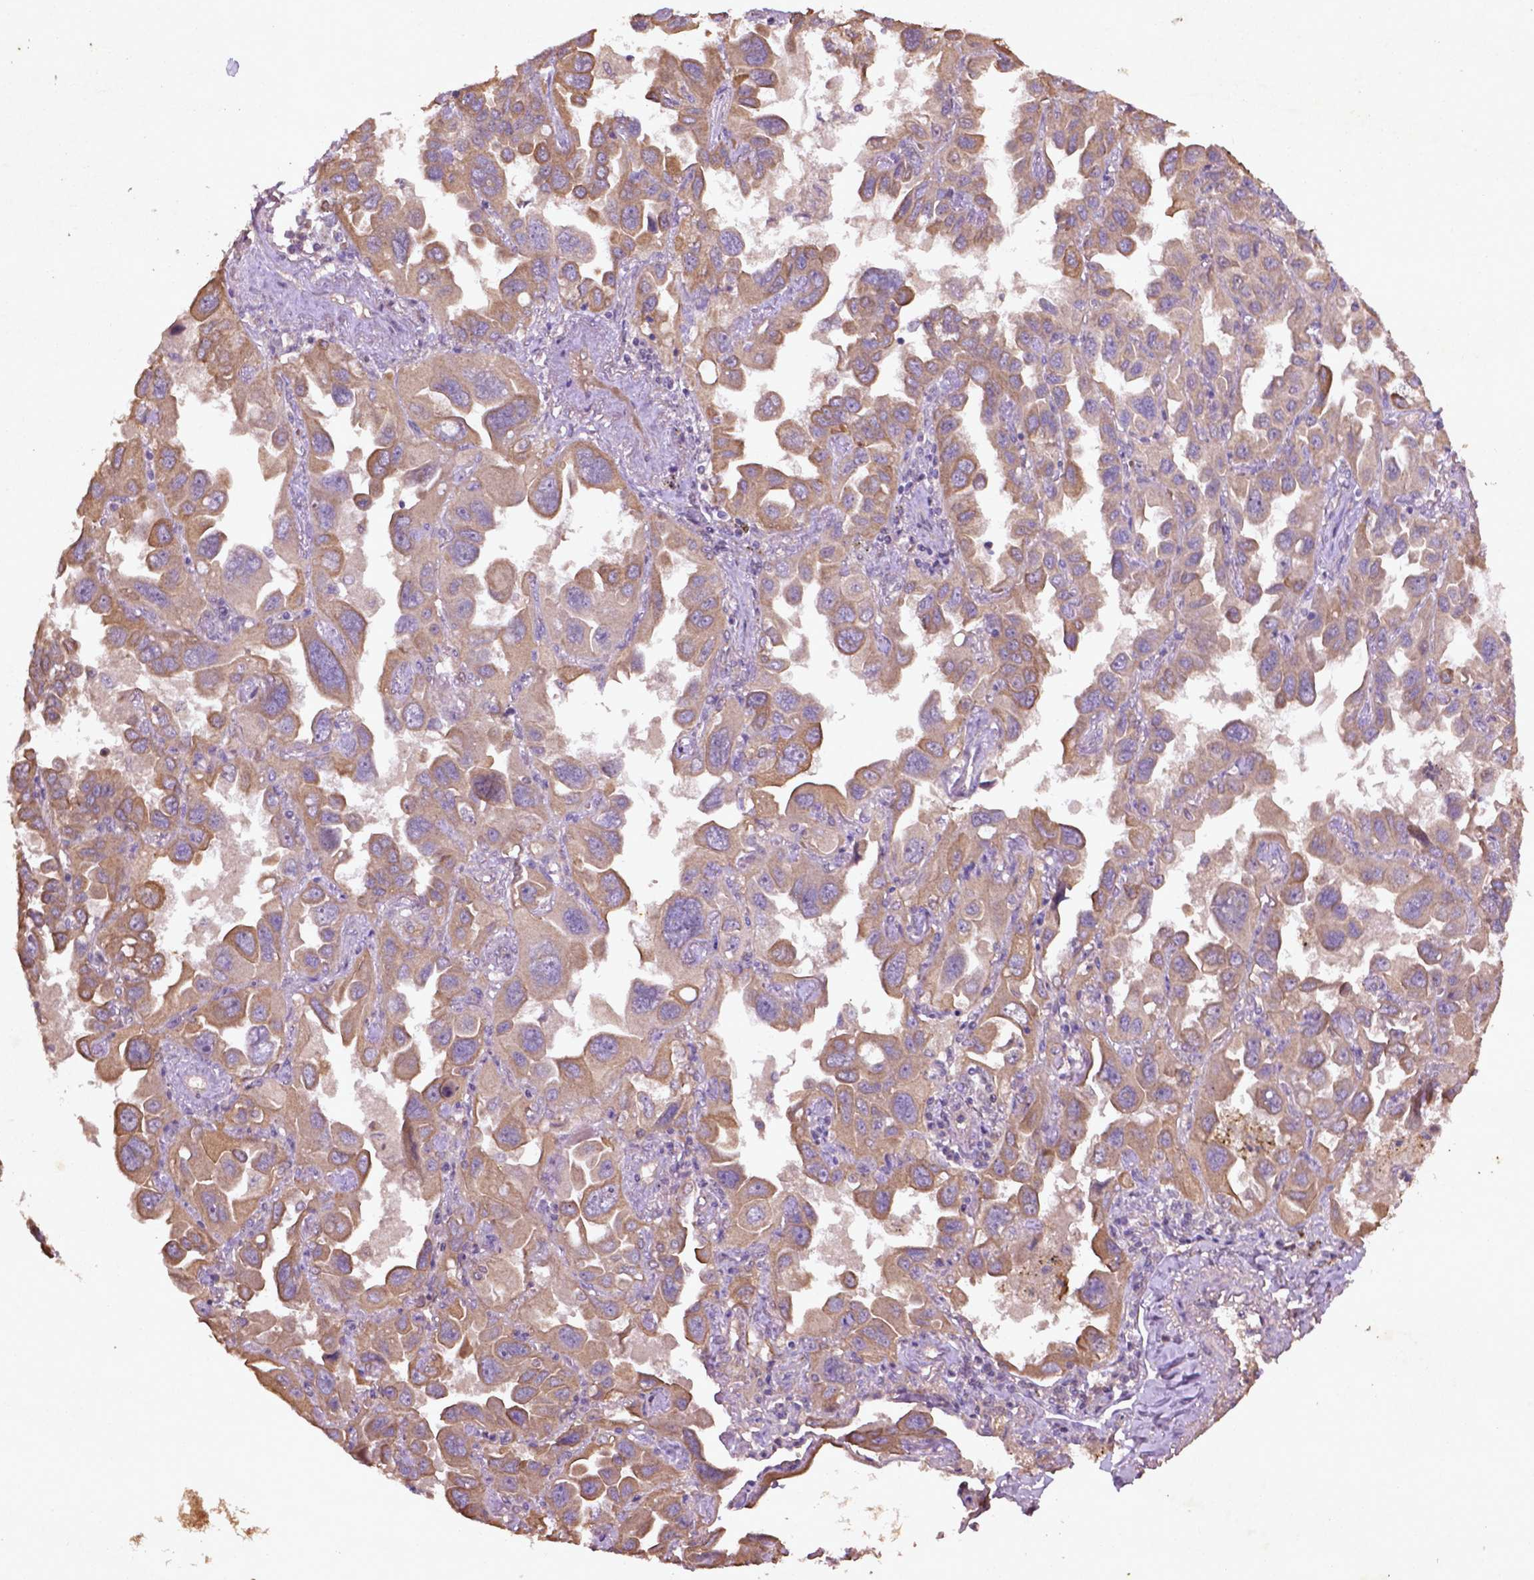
{"staining": {"intensity": "moderate", "quantity": ">75%", "location": "cytoplasmic/membranous"}, "tissue": "lung cancer", "cell_type": "Tumor cells", "image_type": "cancer", "snomed": [{"axis": "morphology", "description": "Adenocarcinoma, NOS"}, {"axis": "topography", "description": "Lung"}], "caption": "High-magnification brightfield microscopy of lung cancer stained with DAB (3,3'-diaminobenzidine) (brown) and counterstained with hematoxylin (blue). tumor cells exhibit moderate cytoplasmic/membranous expression is seen in approximately>75% of cells.", "gene": "COQ2", "patient": {"sex": "male", "age": 64}}